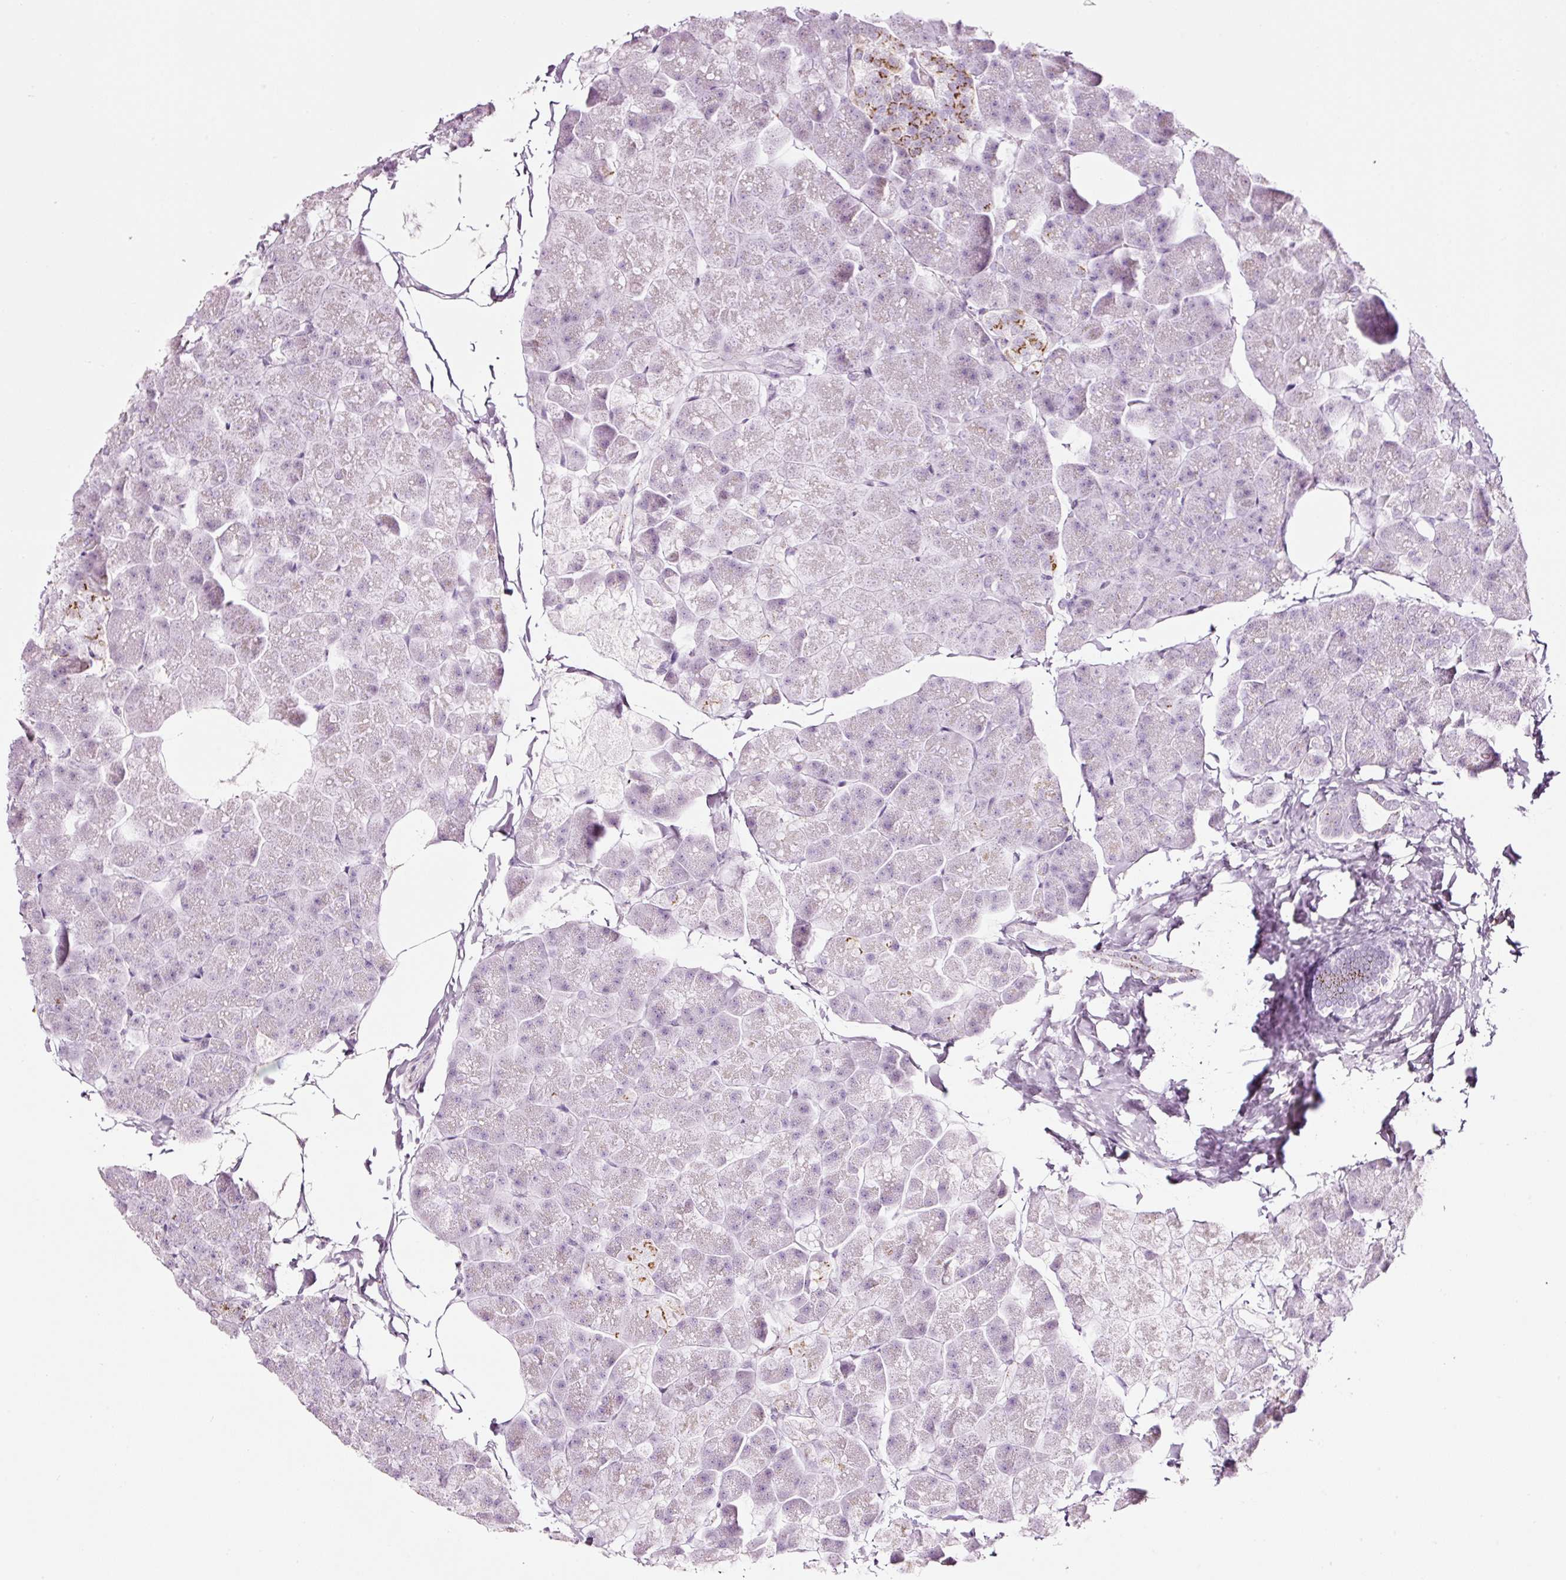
{"staining": {"intensity": "moderate", "quantity": "<25%", "location": "cytoplasmic/membranous"}, "tissue": "pancreas", "cell_type": "Exocrine glandular cells", "image_type": "normal", "snomed": [{"axis": "morphology", "description": "Normal tissue, NOS"}, {"axis": "topography", "description": "Pancreas"}], "caption": "This photomicrograph displays immunohistochemistry staining of normal human pancreas, with low moderate cytoplasmic/membranous expression in about <25% of exocrine glandular cells.", "gene": "SDF4", "patient": {"sex": "male", "age": 35}}